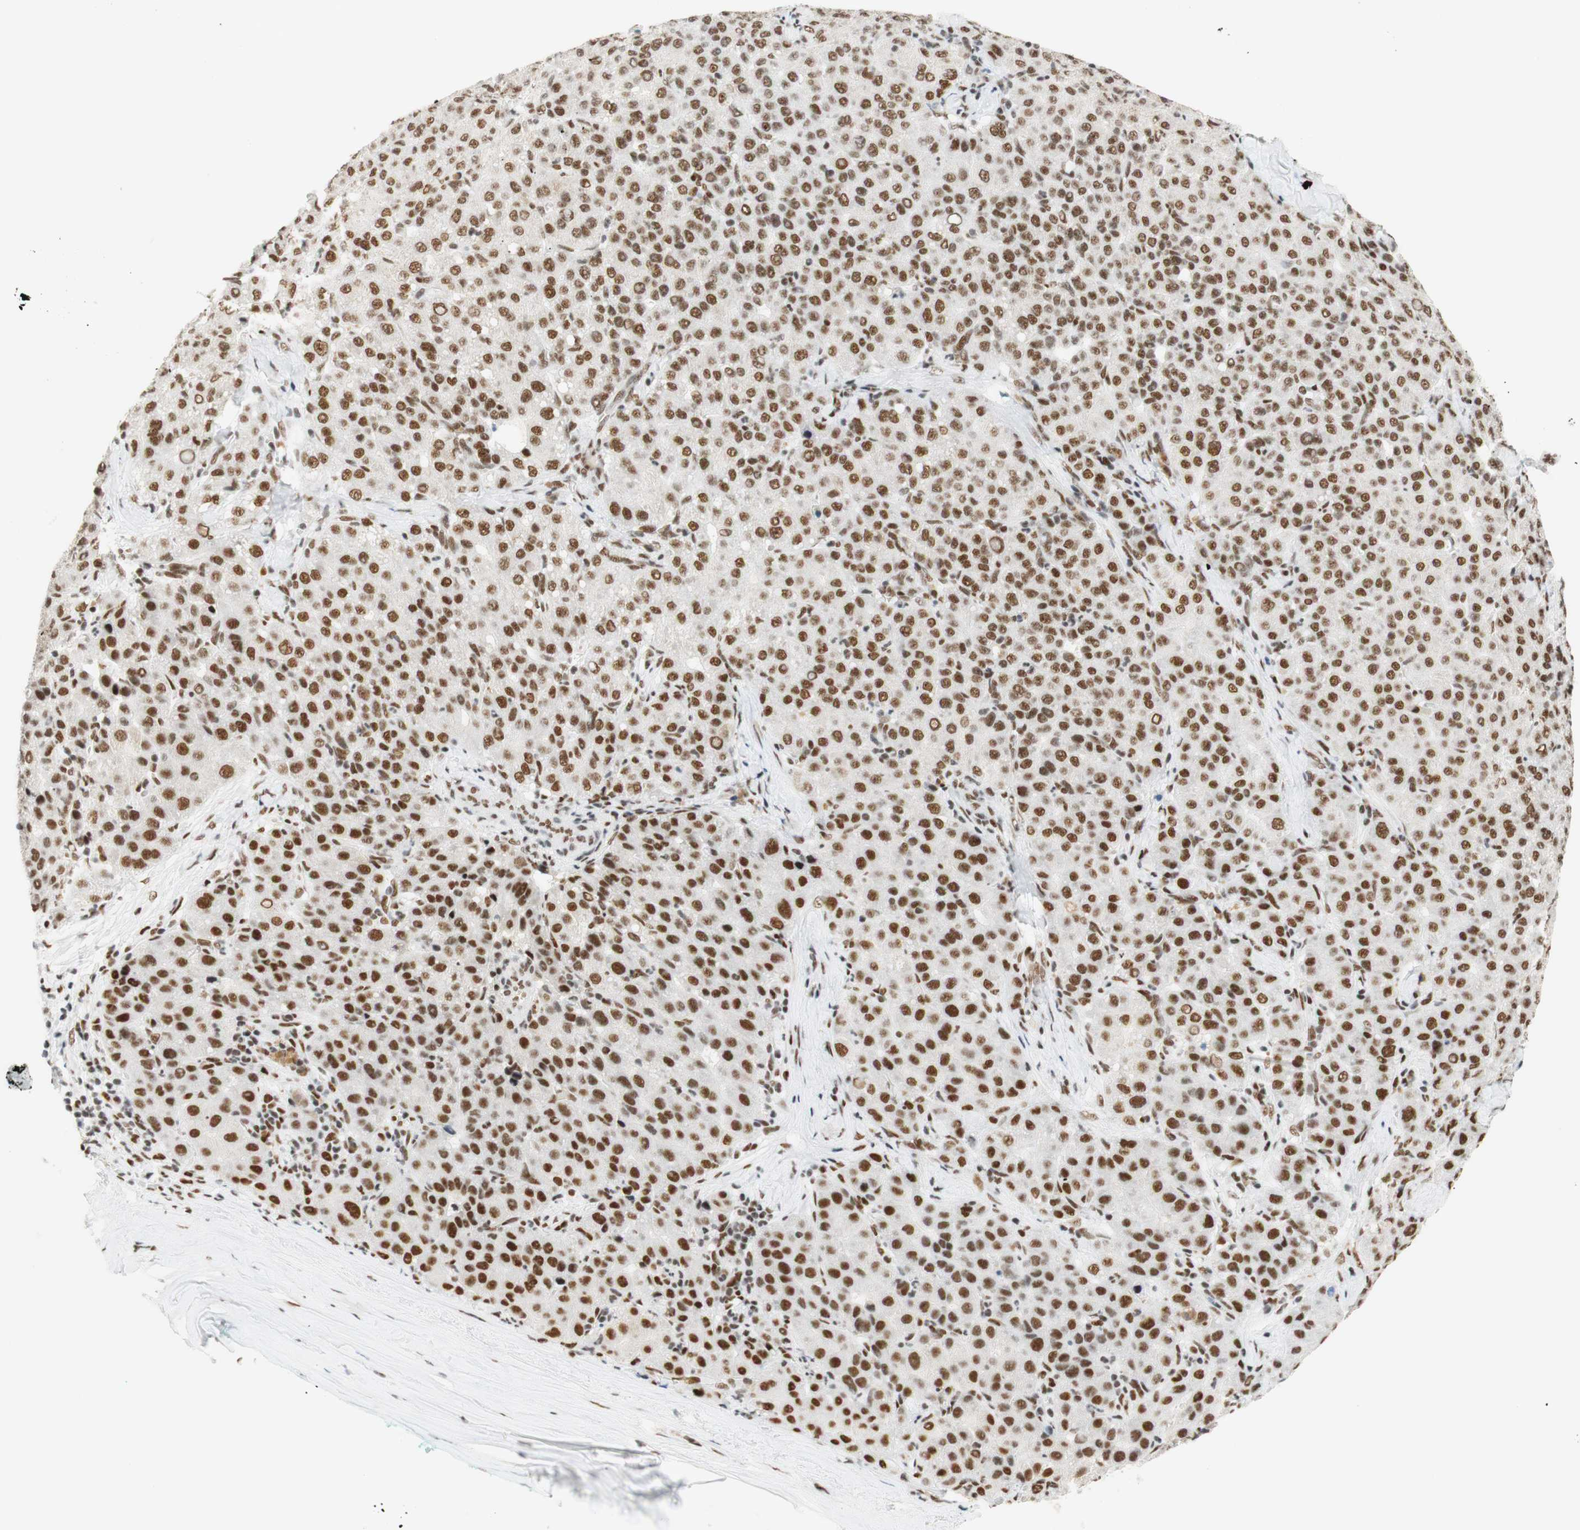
{"staining": {"intensity": "moderate", "quantity": ">75%", "location": "nuclear"}, "tissue": "liver cancer", "cell_type": "Tumor cells", "image_type": "cancer", "snomed": [{"axis": "morphology", "description": "Carcinoma, Hepatocellular, NOS"}, {"axis": "topography", "description": "Liver"}], "caption": "This histopathology image reveals immunohistochemistry staining of liver hepatocellular carcinoma, with medium moderate nuclear staining in about >75% of tumor cells.", "gene": "RNF20", "patient": {"sex": "male", "age": 65}}